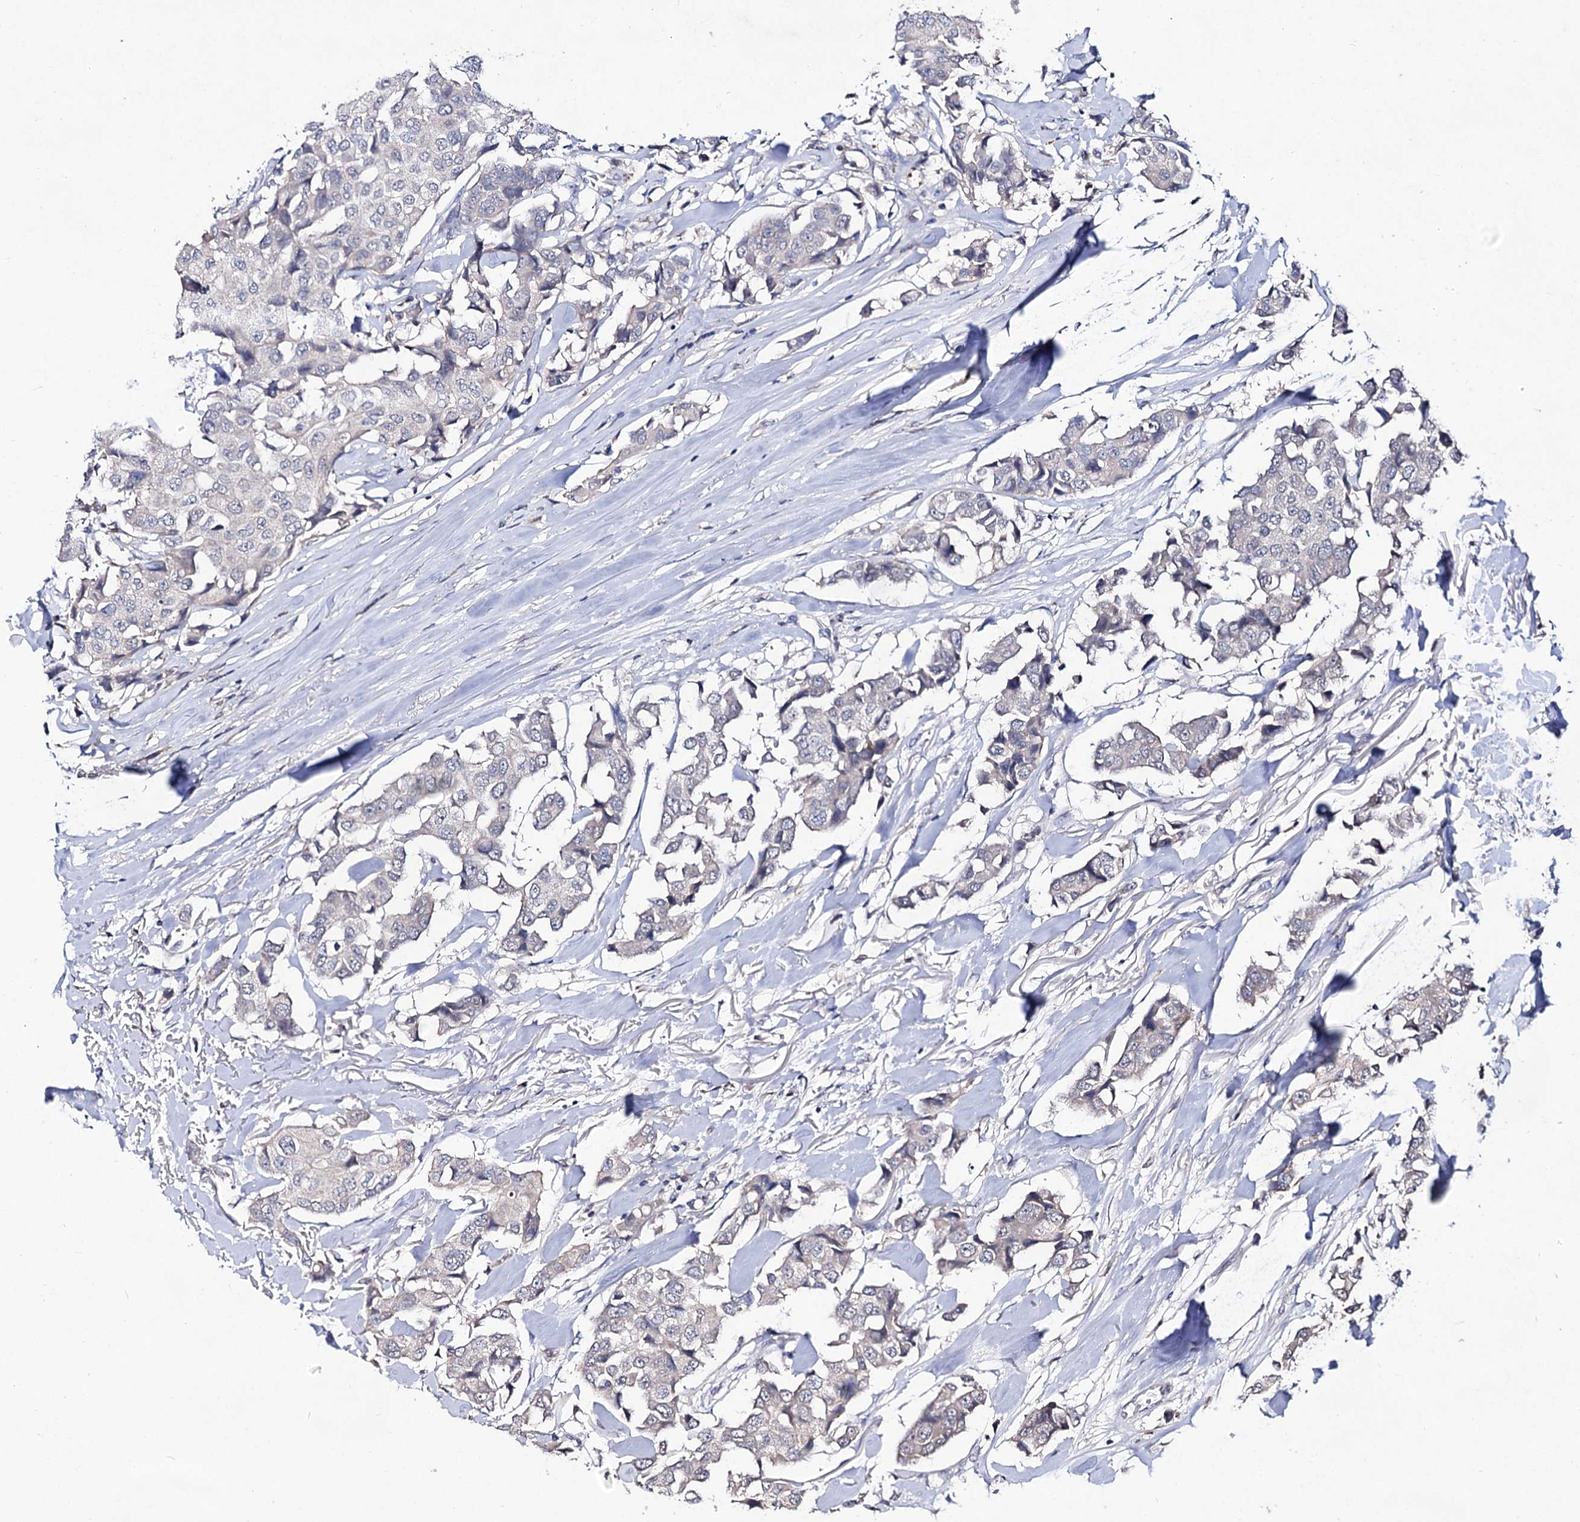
{"staining": {"intensity": "negative", "quantity": "none", "location": "none"}, "tissue": "breast cancer", "cell_type": "Tumor cells", "image_type": "cancer", "snomed": [{"axis": "morphology", "description": "Duct carcinoma"}, {"axis": "topography", "description": "Breast"}], "caption": "An IHC image of breast cancer (intraductal carcinoma) is shown. There is no staining in tumor cells of breast cancer (intraductal carcinoma). Nuclei are stained in blue.", "gene": "ACTR6", "patient": {"sex": "female", "age": 80}}